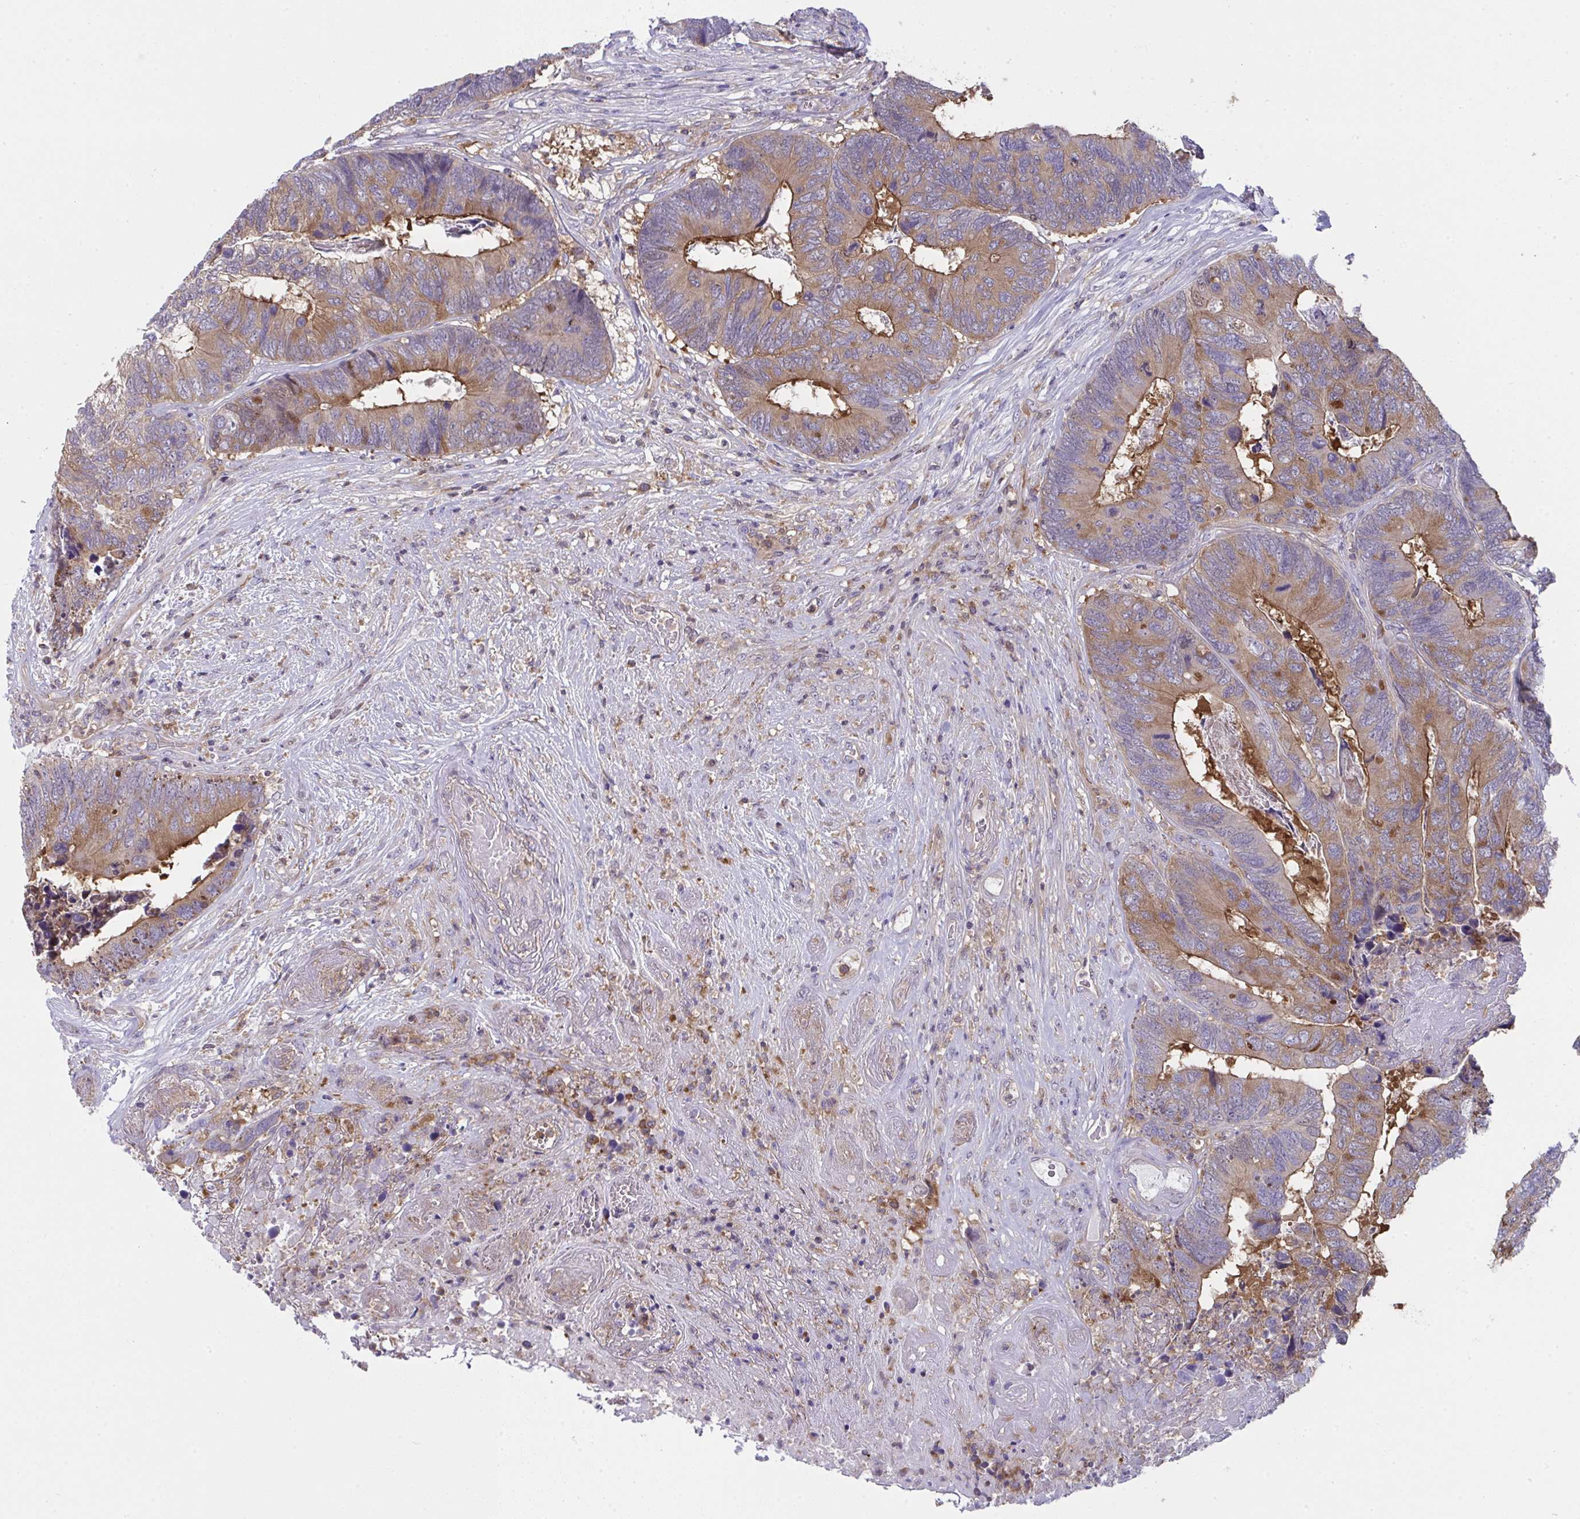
{"staining": {"intensity": "moderate", "quantity": "25%-75%", "location": "cytoplasmic/membranous"}, "tissue": "colorectal cancer", "cell_type": "Tumor cells", "image_type": "cancer", "snomed": [{"axis": "morphology", "description": "Adenocarcinoma, NOS"}, {"axis": "topography", "description": "Colon"}], "caption": "Colorectal adenocarcinoma stained for a protein (brown) reveals moderate cytoplasmic/membranous positive staining in approximately 25%-75% of tumor cells.", "gene": "ALDH16A1", "patient": {"sex": "female", "age": 67}}